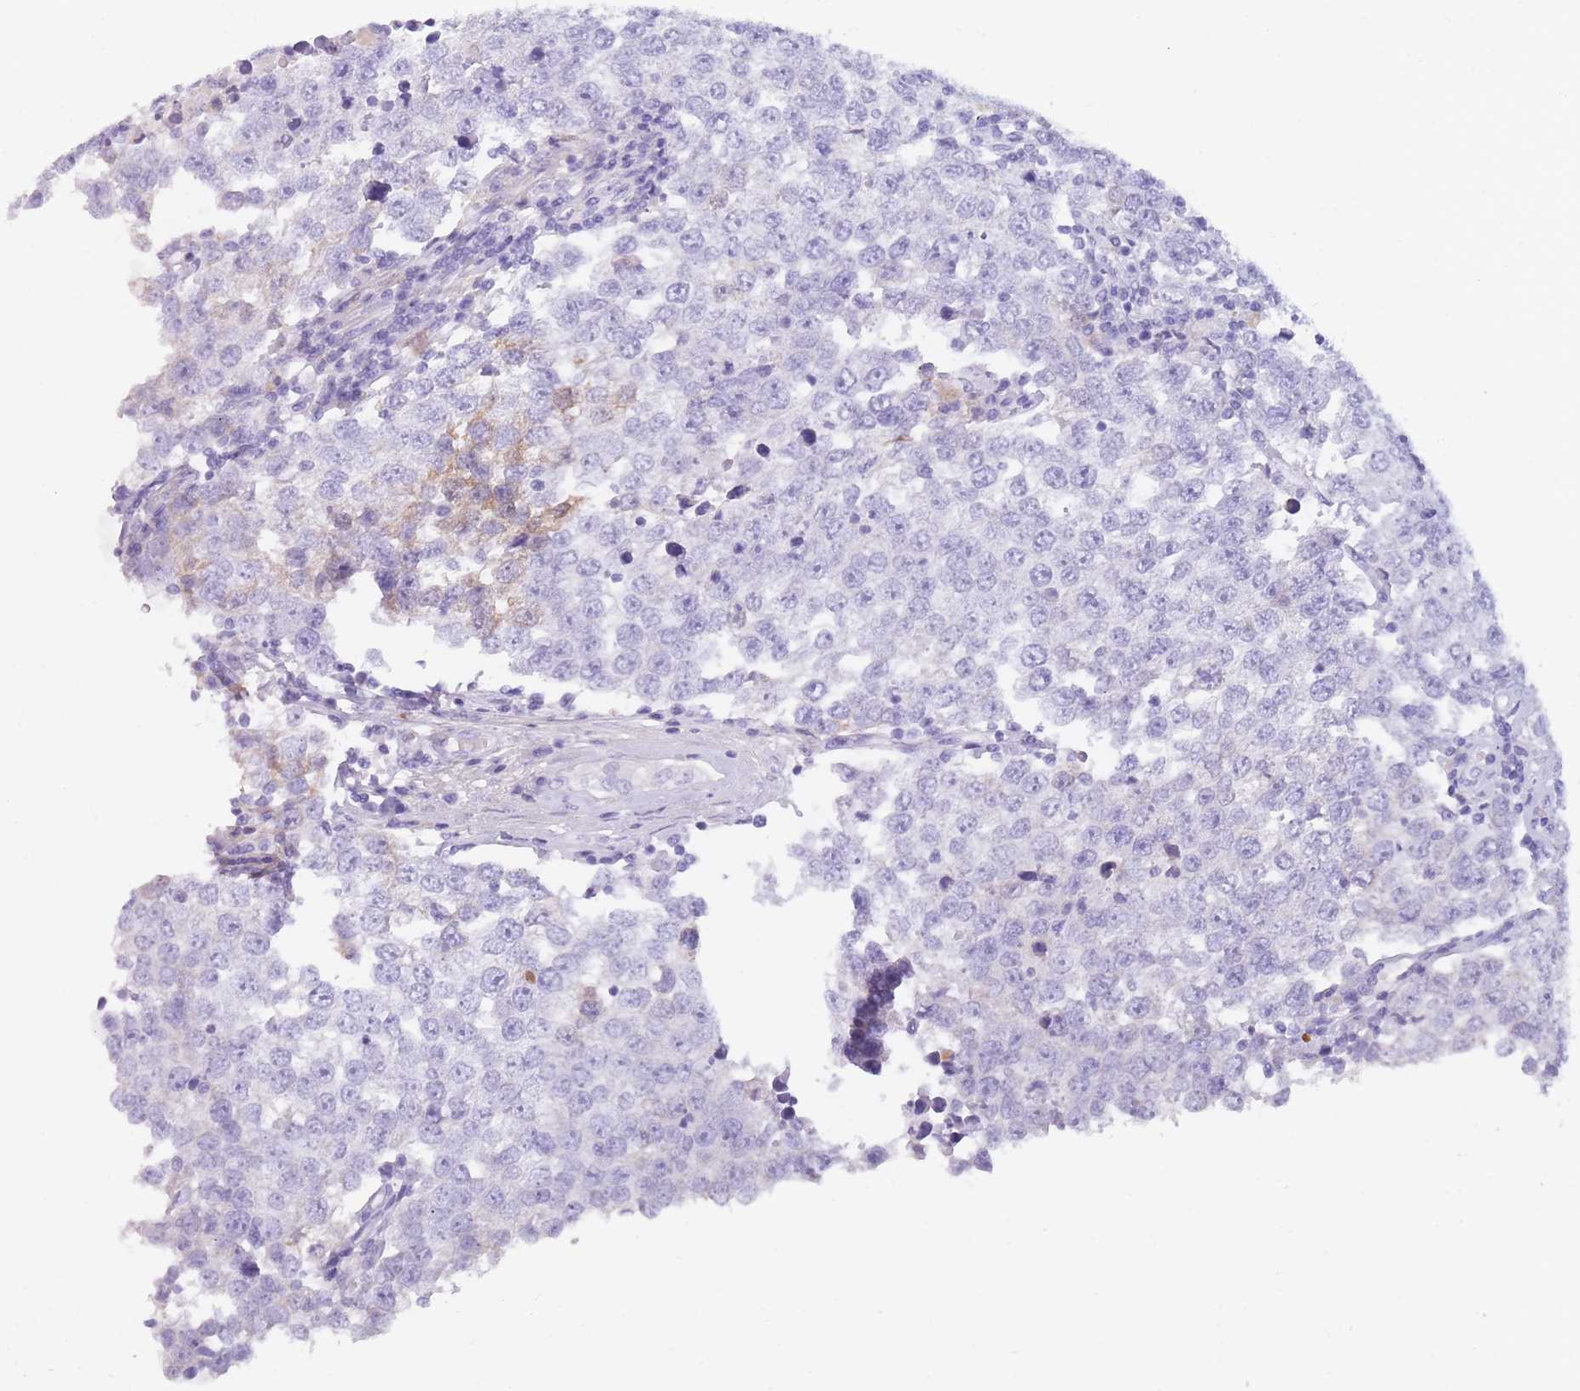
{"staining": {"intensity": "negative", "quantity": "none", "location": "none"}, "tissue": "testis cancer", "cell_type": "Tumor cells", "image_type": "cancer", "snomed": [{"axis": "morphology", "description": "Seminoma, NOS"}, {"axis": "morphology", "description": "Carcinoma, Embryonal, NOS"}, {"axis": "topography", "description": "Testis"}], "caption": "The immunohistochemistry (IHC) histopathology image has no significant staining in tumor cells of testis seminoma tissue.", "gene": "TNFSF11", "patient": {"sex": "male", "age": 28}}